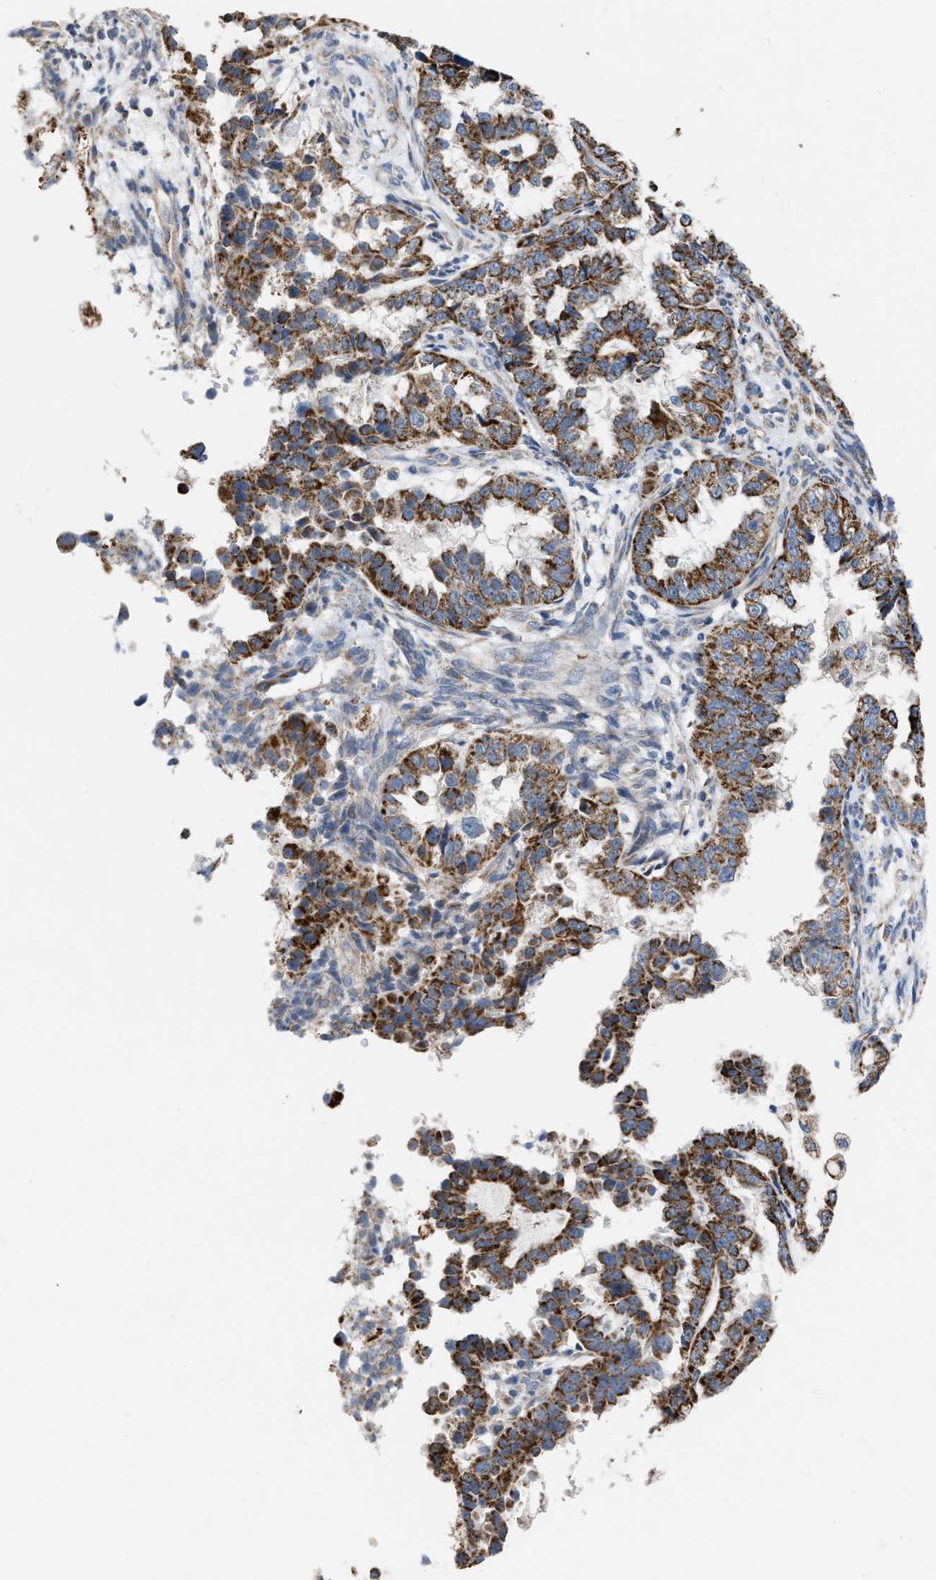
{"staining": {"intensity": "moderate", "quantity": ">75%", "location": "cytoplasmic/membranous"}, "tissue": "endometrial cancer", "cell_type": "Tumor cells", "image_type": "cancer", "snomed": [{"axis": "morphology", "description": "Adenocarcinoma, NOS"}, {"axis": "topography", "description": "Endometrium"}], "caption": "An immunohistochemistry histopathology image of tumor tissue is shown. Protein staining in brown highlights moderate cytoplasmic/membranous positivity in endometrial cancer (adenocarcinoma) within tumor cells.", "gene": "BCL10", "patient": {"sex": "female", "age": 85}}